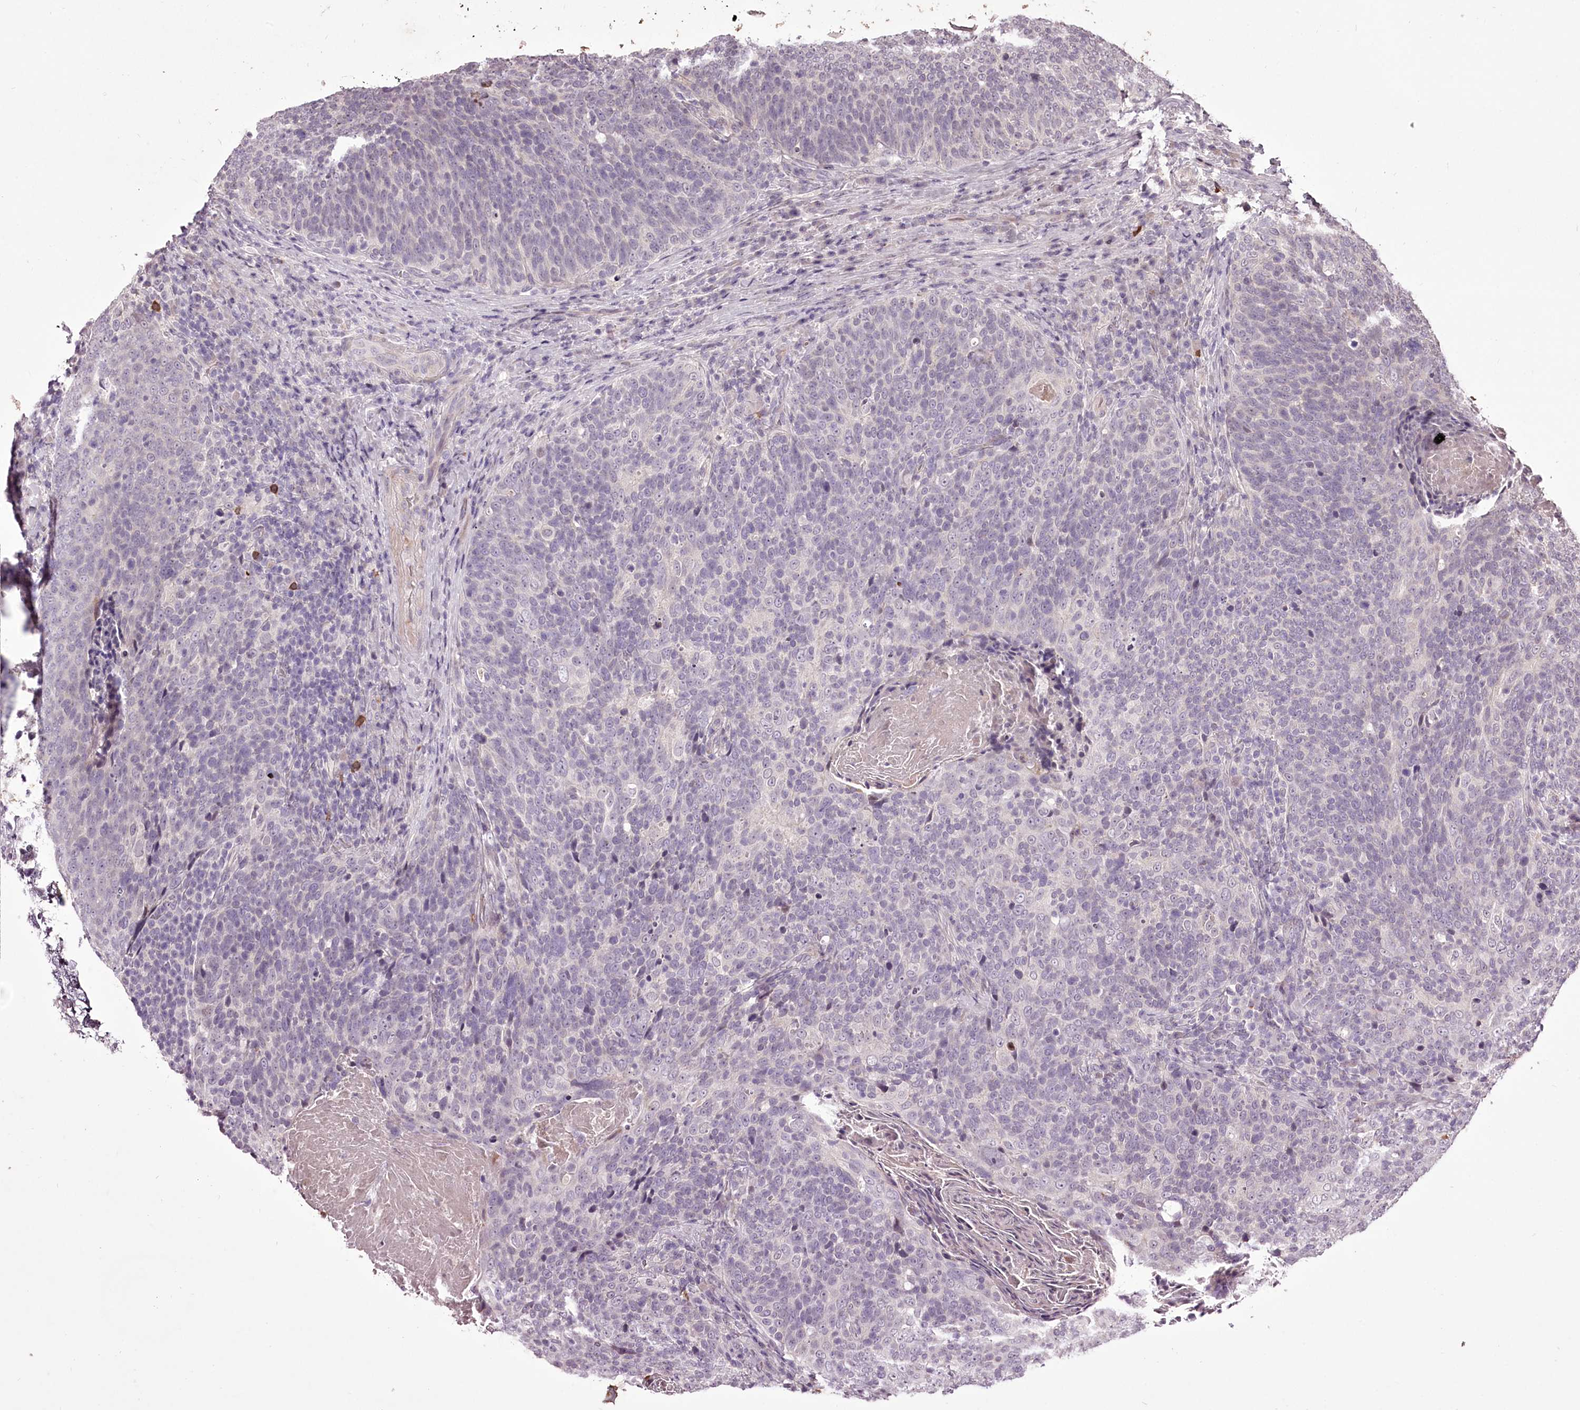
{"staining": {"intensity": "negative", "quantity": "none", "location": "none"}, "tissue": "head and neck cancer", "cell_type": "Tumor cells", "image_type": "cancer", "snomed": [{"axis": "morphology", "description": "Squamous cell carcinoma, NOS"}, {"axis": "morphology", "description": "Squamous cell carcinoma, metastatic, NOS"}, {"axis": "topography", "description": "Lymph node"}, {"axis": "topography", "description": "Head-Neck"}], "caption": "High power microscopy histopathology image of an IHC histopathology image of head and neck cancer, revealing no significant staining in tumor cells.", "gene": "ADRA1D", "patient": {"sex": "male", "age": 62}}